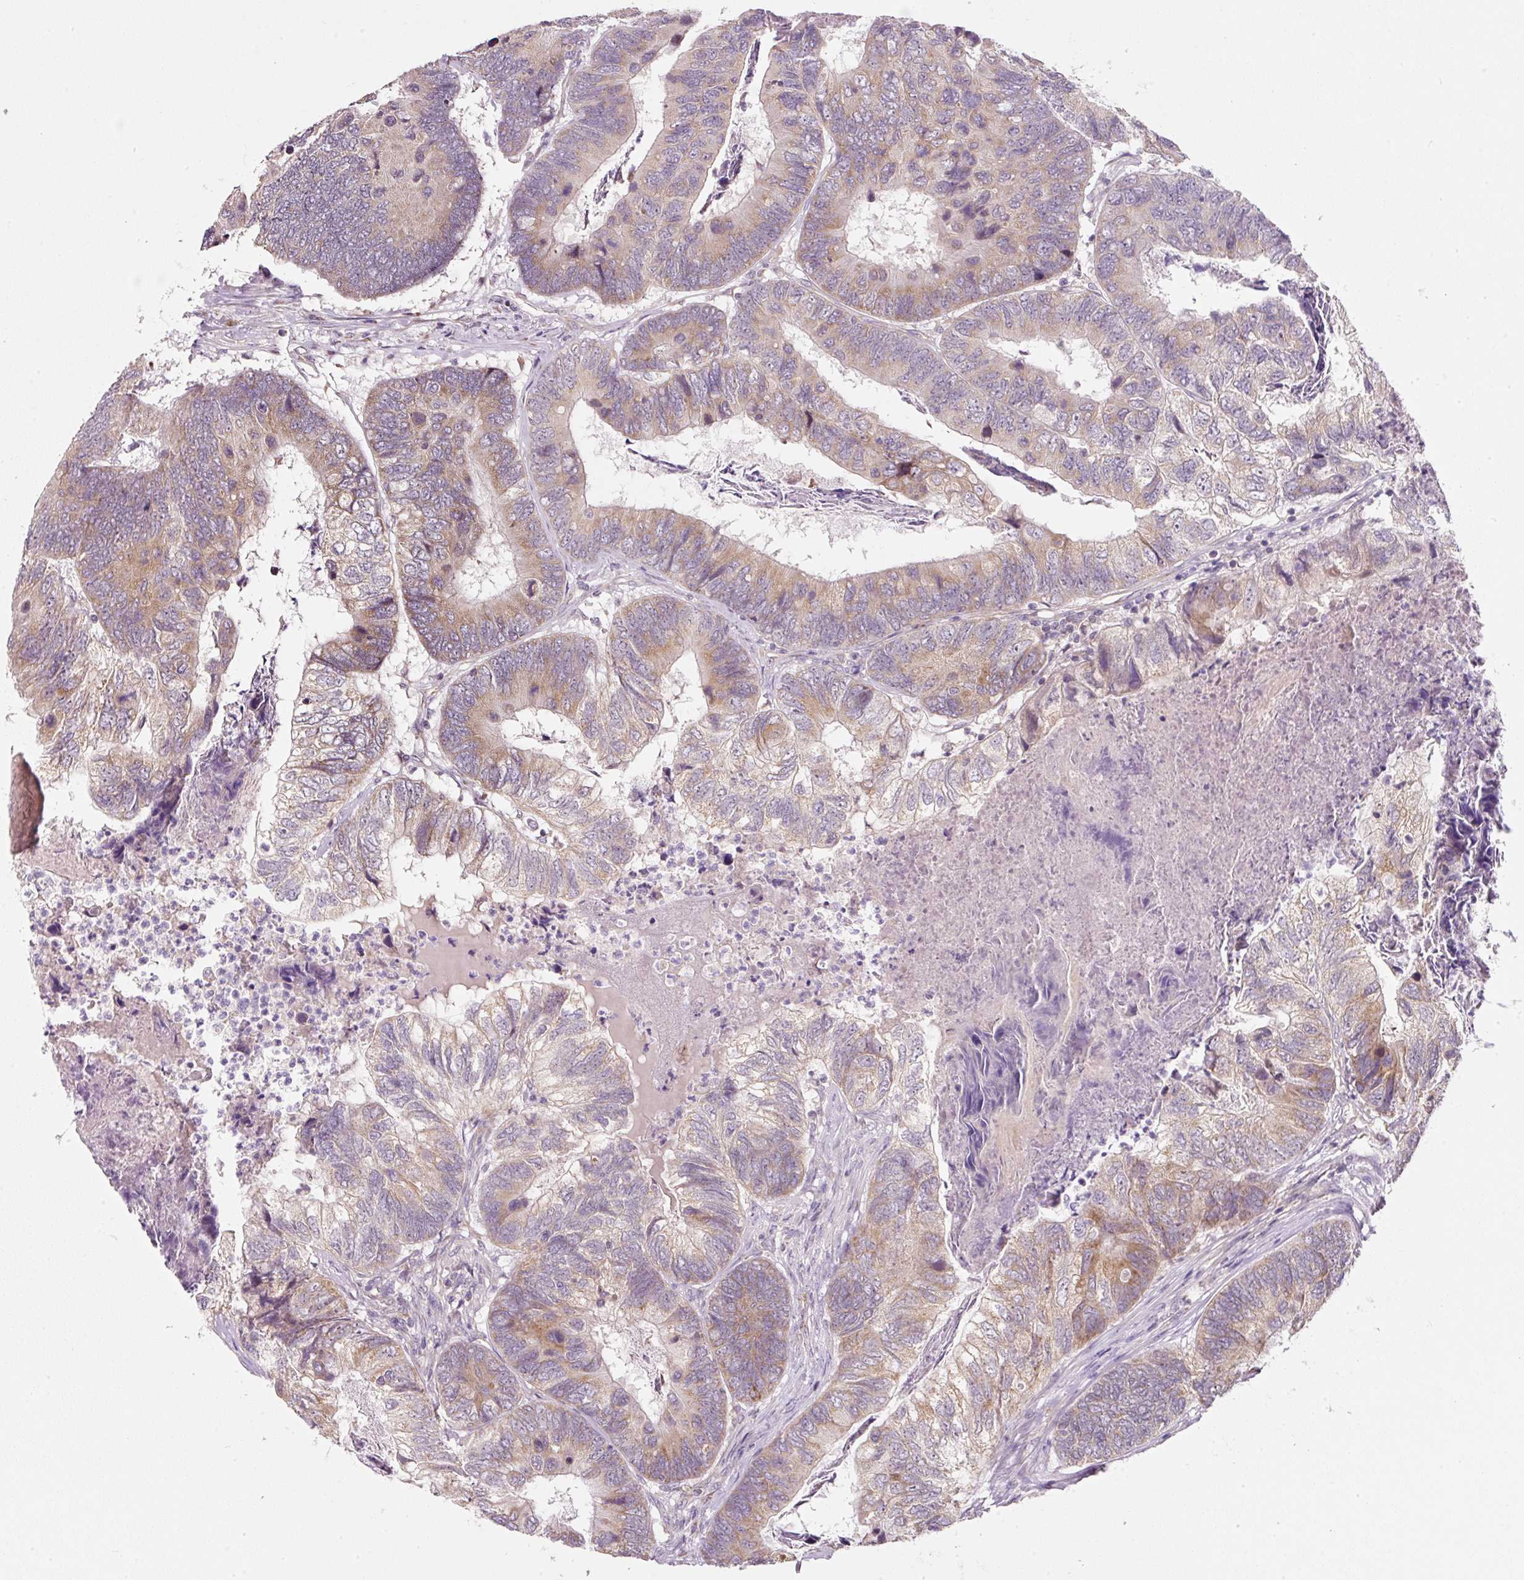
{"staining": {"intensity": "moderate", "quantity": "25%-75%", "location": "cytoplasmic/membranous"}, "tissue": "colorectal cancer", "cell_type": "Tumor cells", "image_type": "cancer", "snomed": [{"axis": "morphology", "description": "Adenocarcinoma, NOS"}, {"axis": "topography", "description": "Colon"}], "caption": "Brown immunohistochemical staining in human colorectal adenocarcinoma displays moderate cytoplasmic/membranous positivity in about 25%-75% of tumor cells.", "gene": "FAM78B", "patient": {"sex": "female", "age": 67}}